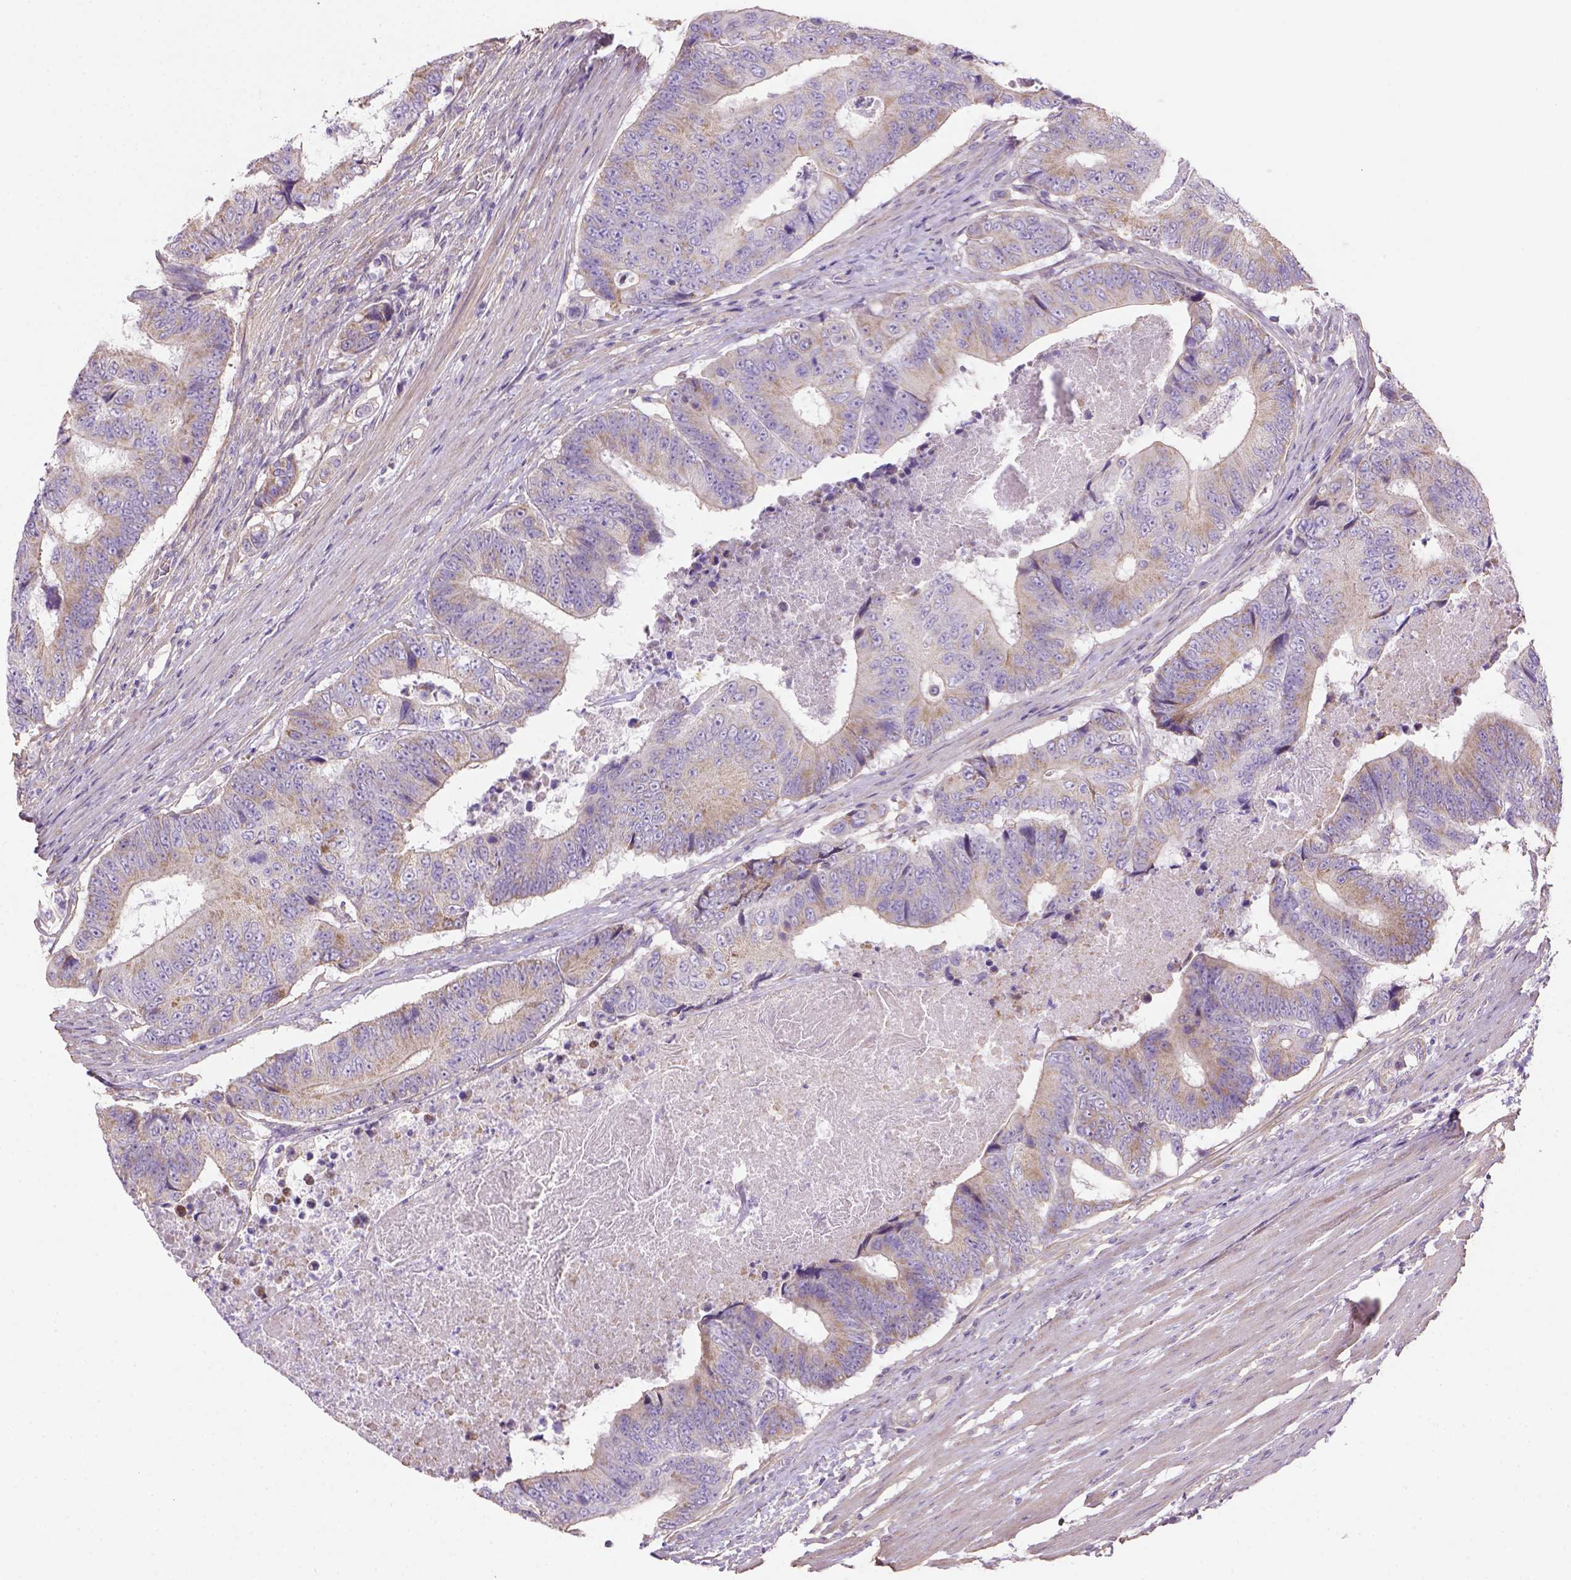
{"staining": {"intensity": "weak", "quantity": "25%-75%", "location": "cytoplasmic/membranous"}, "tissue": "colorectal cancer", "cell_type": "Tumor cells", "image_type": "cancer", "snomed": [{"axis": "morphology", "description": "Adenocarcinoma, NOS"}, {"axis": "topography", "description": "Colon"}], "caption": "Immunohistochemistry (IHC) of colorectal adenocarcinoma reveals low levels of weak cytoplasmic/membranous expression in approximately 25%-75% of tumor cells.", "gene": "HTRA1", "patient": {"sex": "female", "age": 48}}